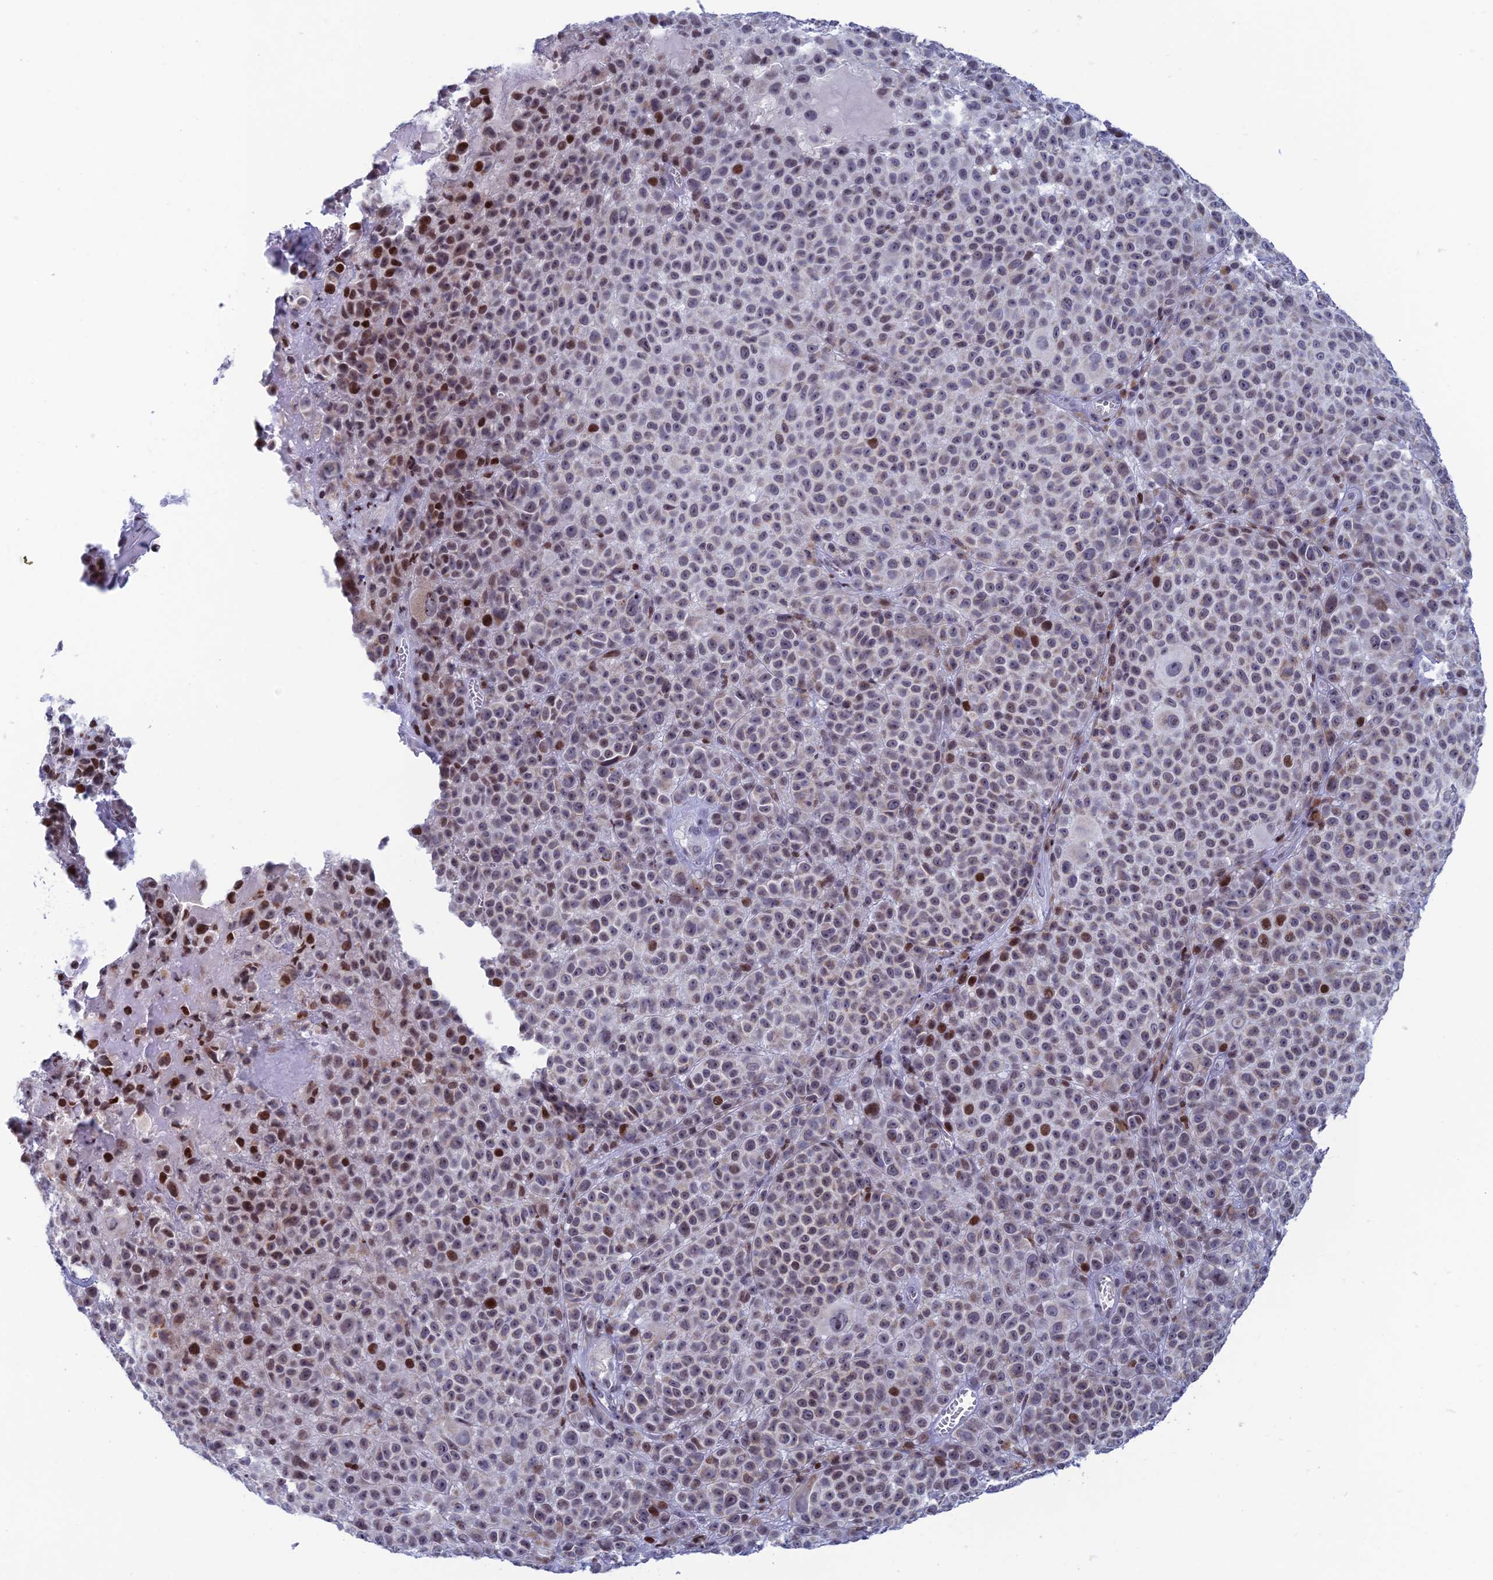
{"staining": {"intensity": "strong", "quantity": "<25%", "location": "nuclear"}, "tissue": "melanoma", "cell_type": "Tumor cells", "image_type": "cancer", "snomed": [{"axis": "morphology", "description": "Malignant melanoma, NOS"}, {"axis": "topography", "description": "Skin"}], "caption": "A high-resolution histopathology image shows IHC staining of malignant melanoma, which shows strong nuclear expression in approximately <25% of tumor cells.", "gene": "AFF3", "patient": {"sex": "female", "age": 94}}